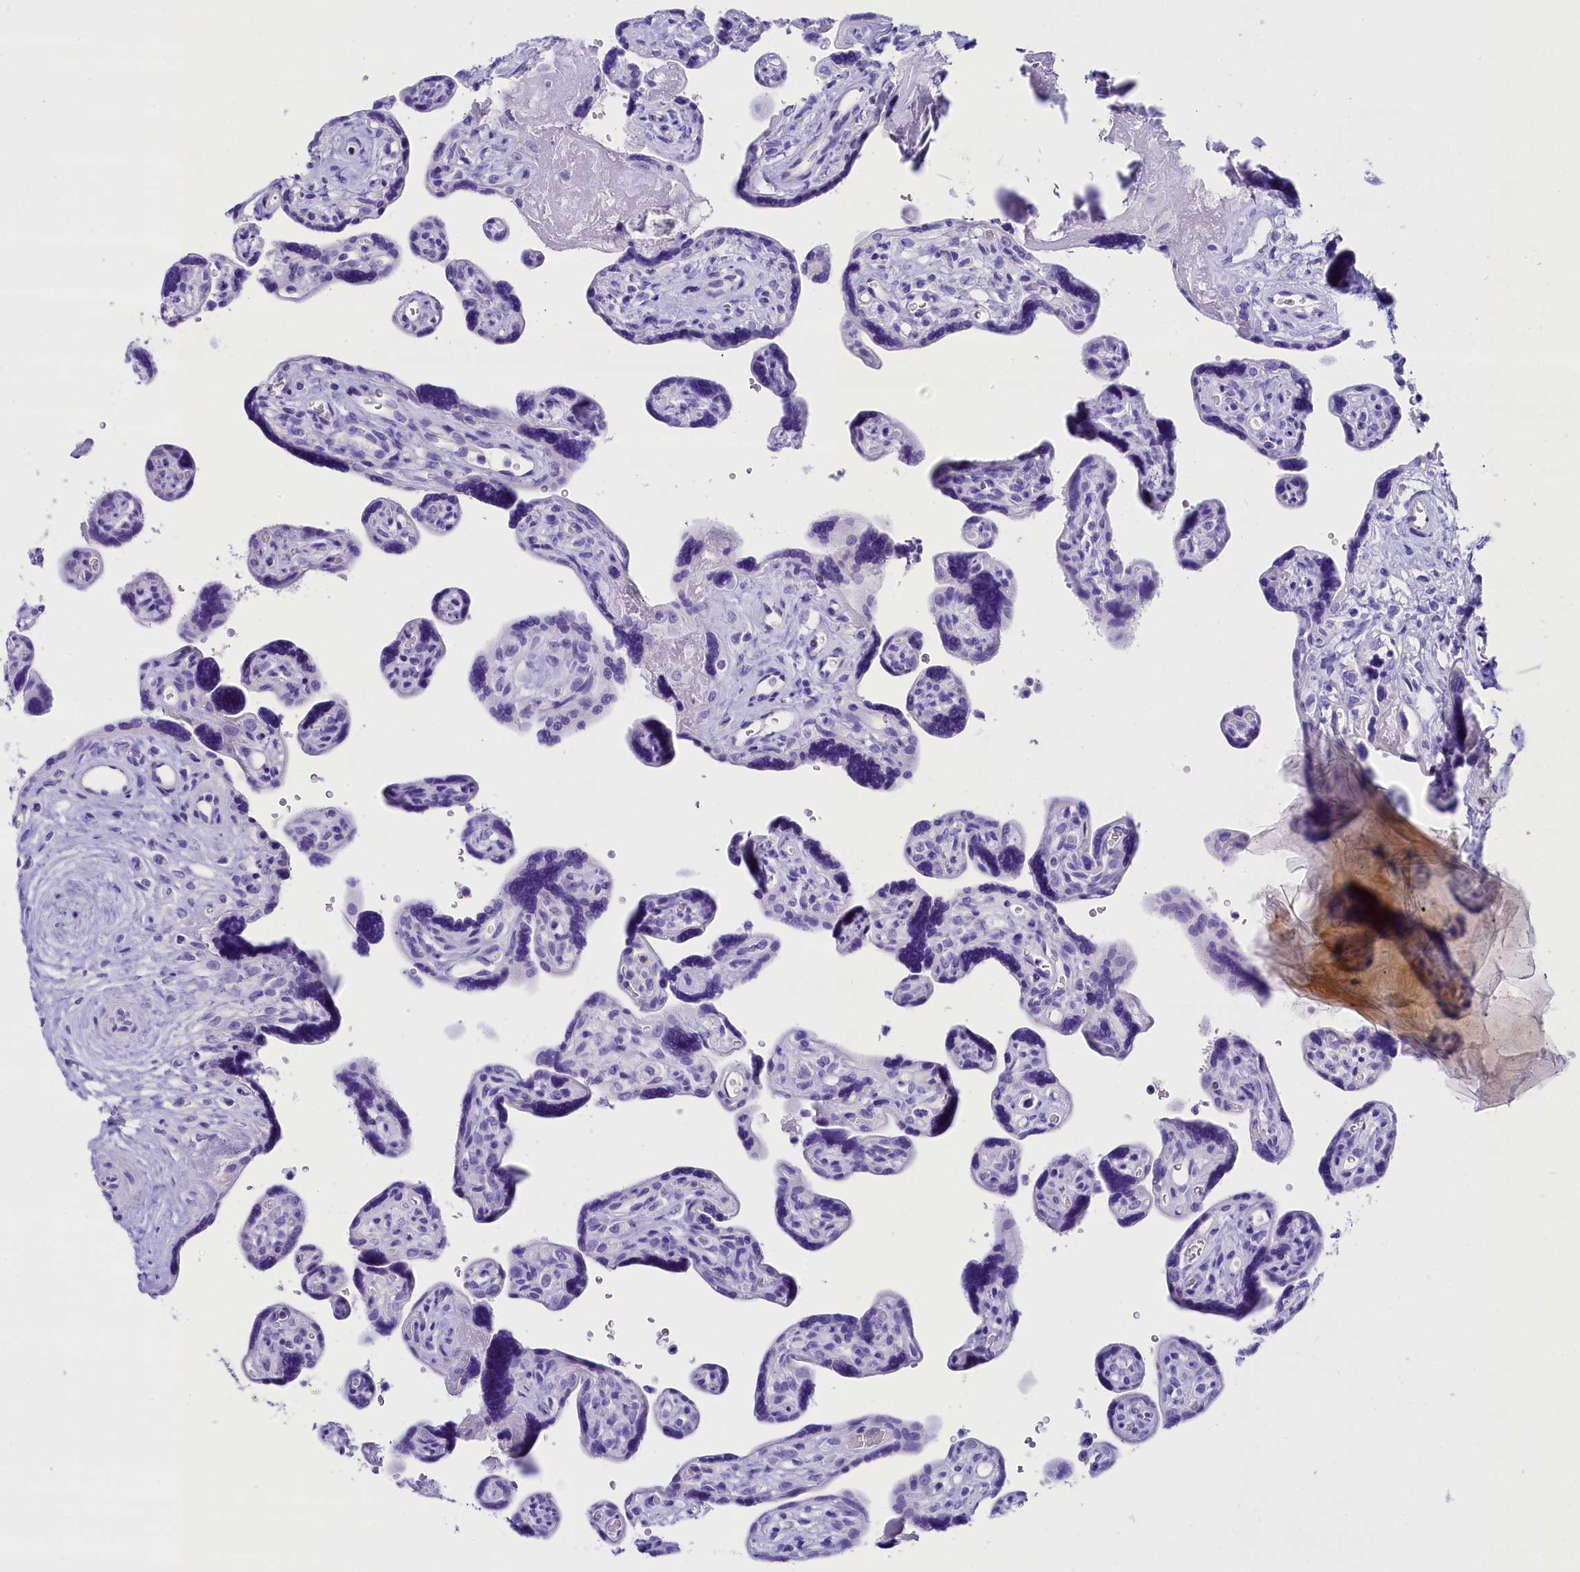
{"staining": {"intensity": "negative", "quantity": "none", "location": "none"}, "tissue": "placenta", "cell_type": "Decidual cells", "image_type": "normal", "snomed": [{"axis": "morphology", "description": "Normal tissue, NOS"}, {"axis": "topography", "description": "Placenta"}], "caption": "DAB (3,3'-diaminobenzidine) immunohistochemical staining of normal human placenta displays no significant positivity in decidual cells.", "gene": "SKIDA1", "patient": {"sex": "female", "age": 39}}